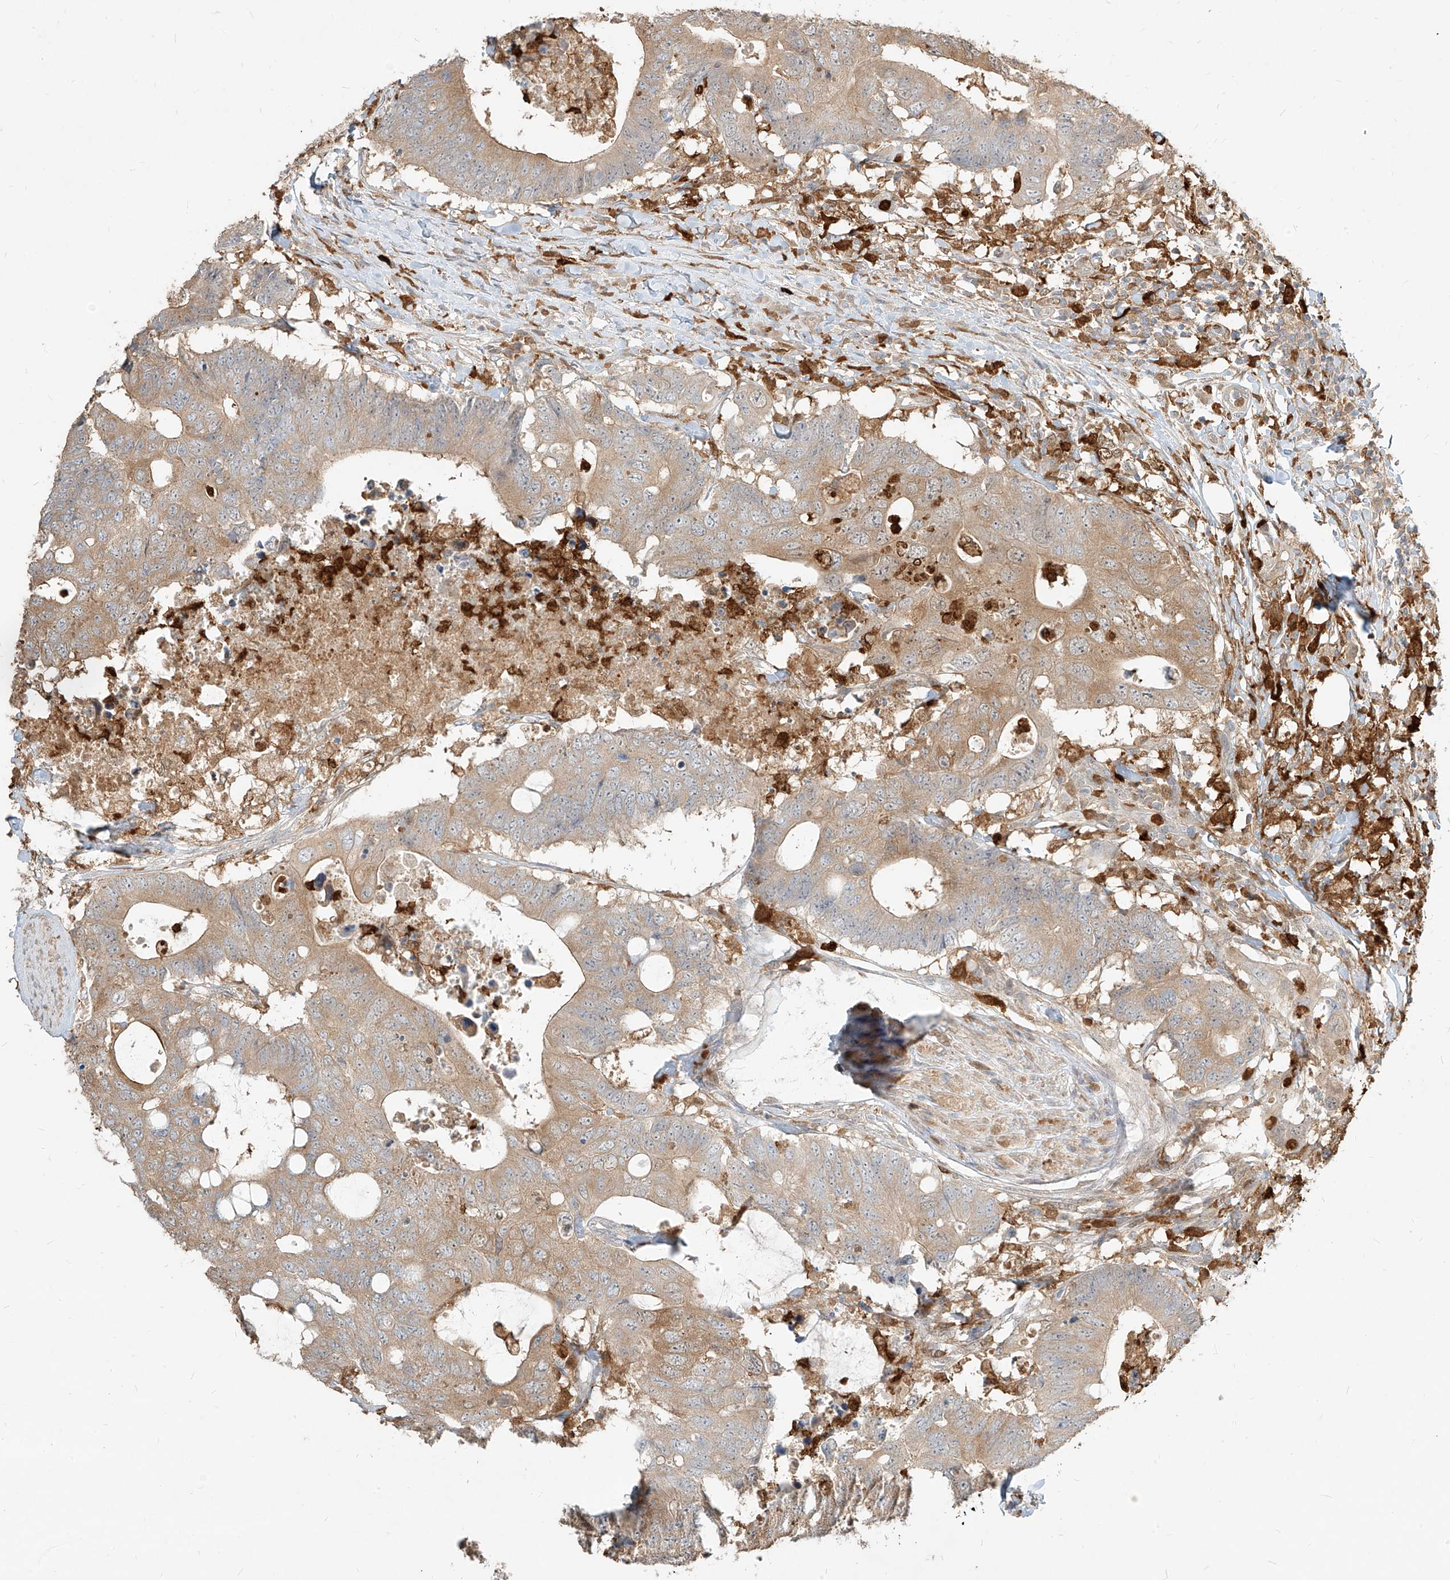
{"staining": {"intensity": "weak", "quantity": "25%-75%", "location": "cytoplasmic/membranous"}, "tissue": "colorectal cancer", "cell_type": "Tumor cells", "image_type": "cancer", "snomed": [{"axis": "morphology", "description": "Adenocarcinoma, NOS"}, {"axis": "topography", "description": "Colon"}], "caption": "Adenocarcinoma (colorectal) stained with immunohistochemistry demonstrates weak cytoplasmic/membranous positivity in approximately 25%-75% of tumor cells.", "gene": "PGD", "patient": {"sex": "male", "age": 71}}